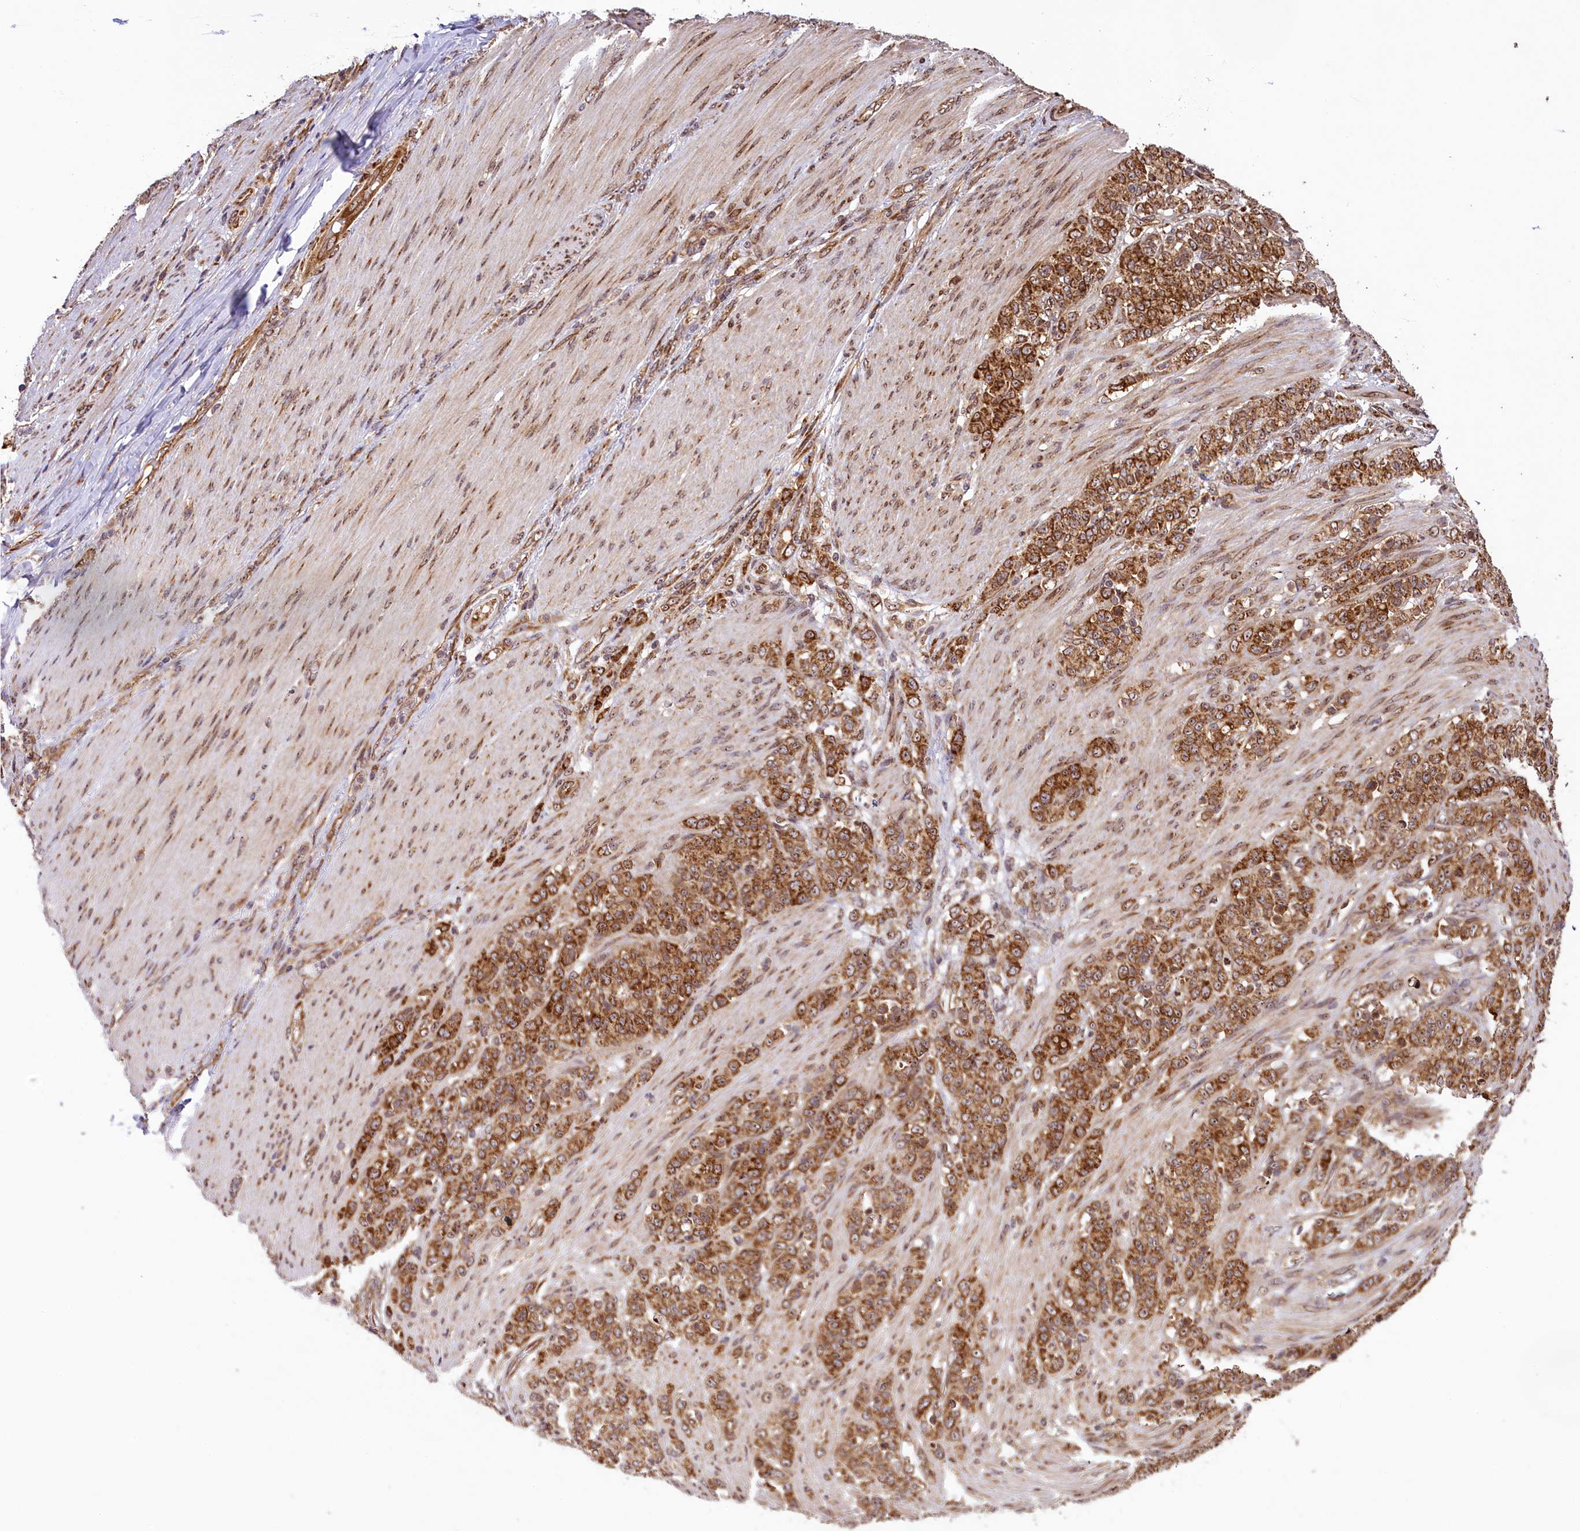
{"staining": {"intensity": "strong", "quantity": ">75%", "location": "cytoplasmic/membranous"}, "tissue": "stomach cancer", "cell_type": "Tumor cells", "image_type": "cancer", "snomed": [{"axis": "morphology", "description": "Adenocarcinoma, NOS"}, {"axis": "topography", "description": "Stomach"}], "caption": "A high amount of strong cytoplasmic/membranous expression is present in about >75% of tumor cells in adenocarcinoma (stomach) tissue.", "gene": "LARP4", "patient": {"sex": "female", "age": 79}}